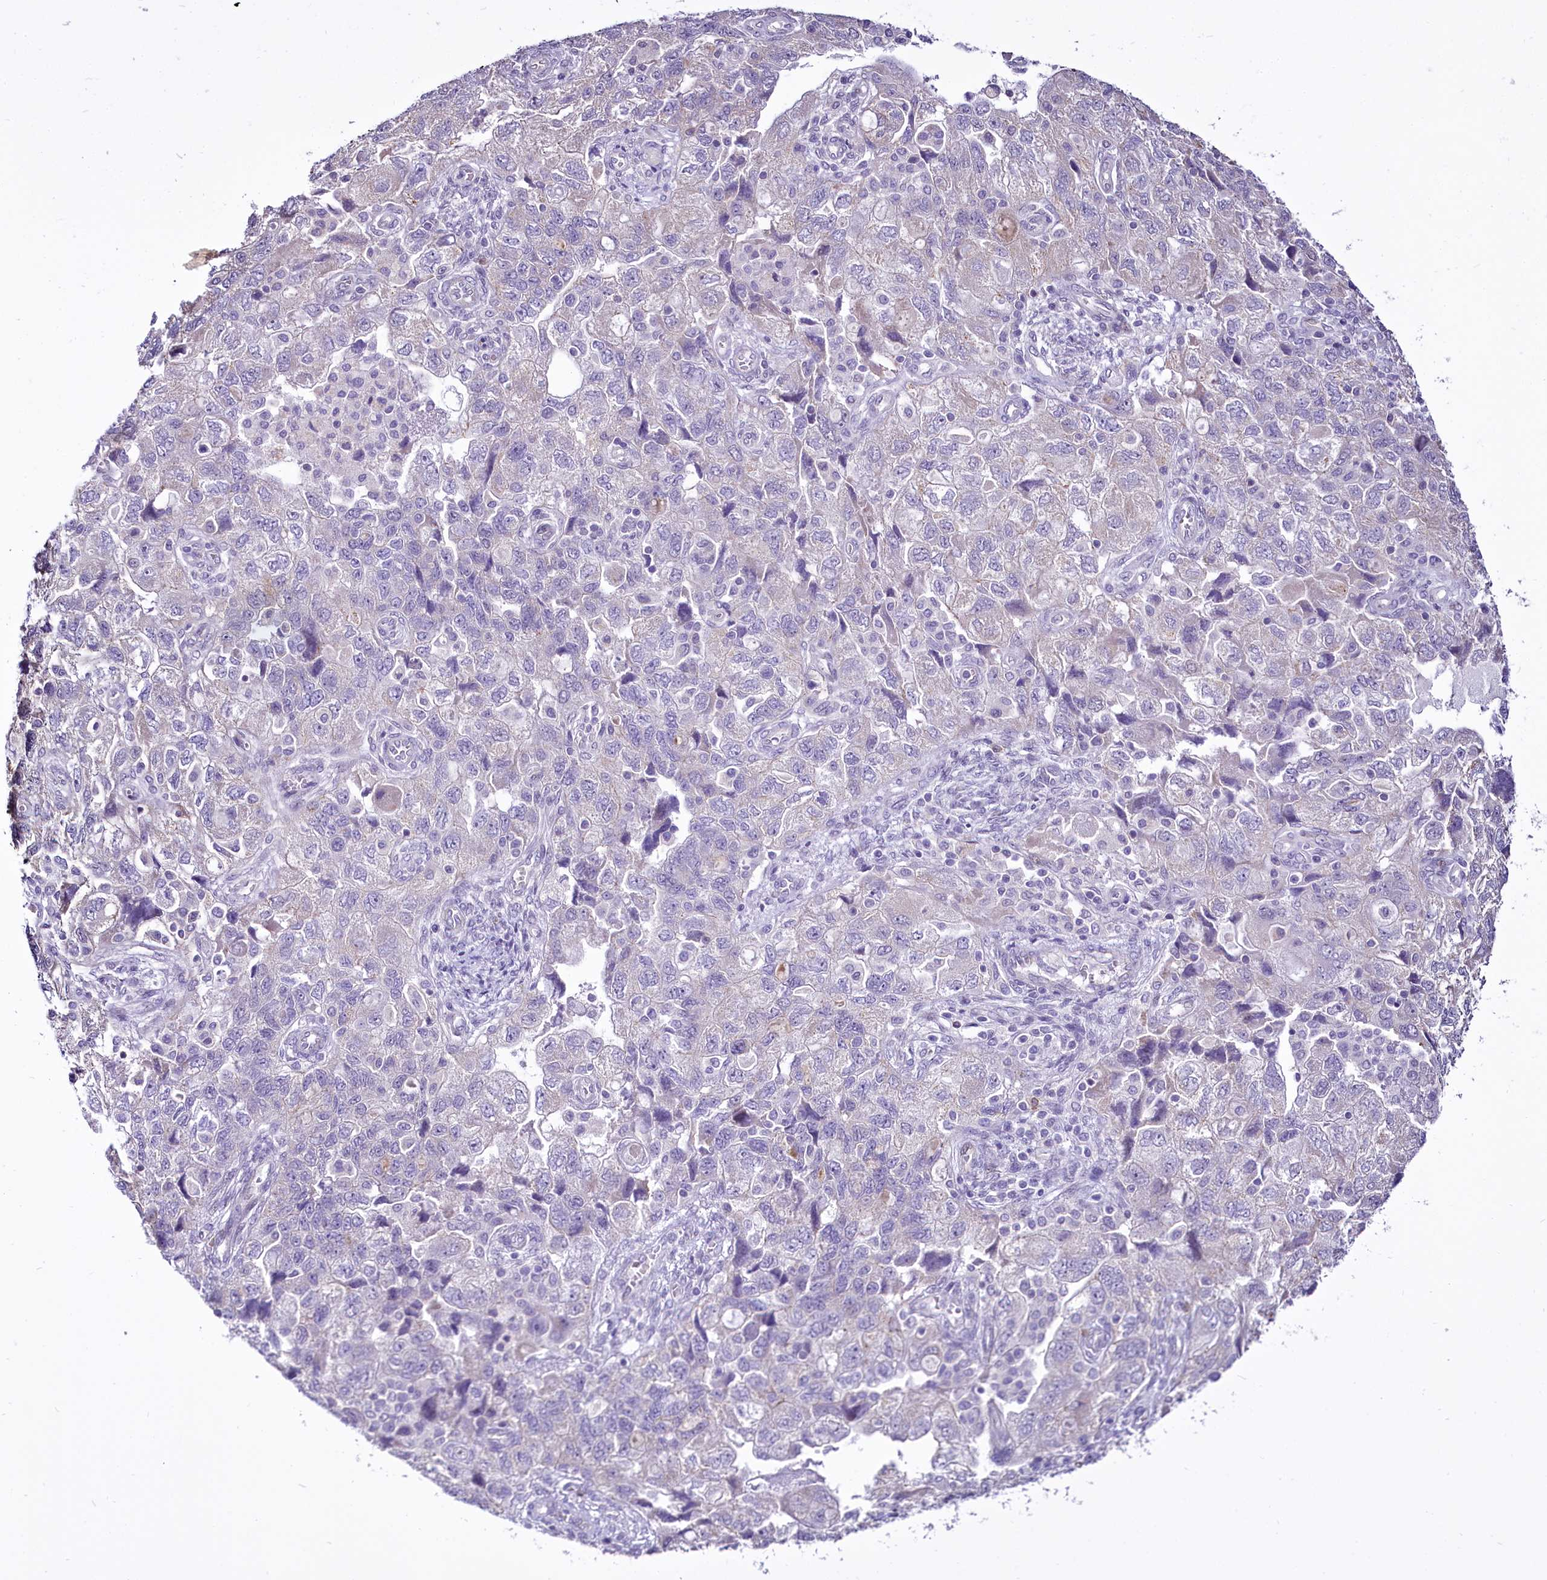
{"staining": {"intensity": "negative", "quantity": "none", "location": "none"}, "tissue": "ovarian cancer", "cell_type": "Tumor cells", "image_type": "cancer", "snomed": [{"axis": "morphology", "description": "Carcinoma, NOS"}, {"axis": "morphology", "description": "Cystadenocarcinoma, serous, NOS"}, {"axis": "topography", "description": "Ovary"}], "caption": "Immunohistochemical staining of ovarian cancer (serous cystadenocarcinoma) displays no significant staining in tumor cells.", "gene": "BANK1", "patient": {"sex": "female", "age": 69}}